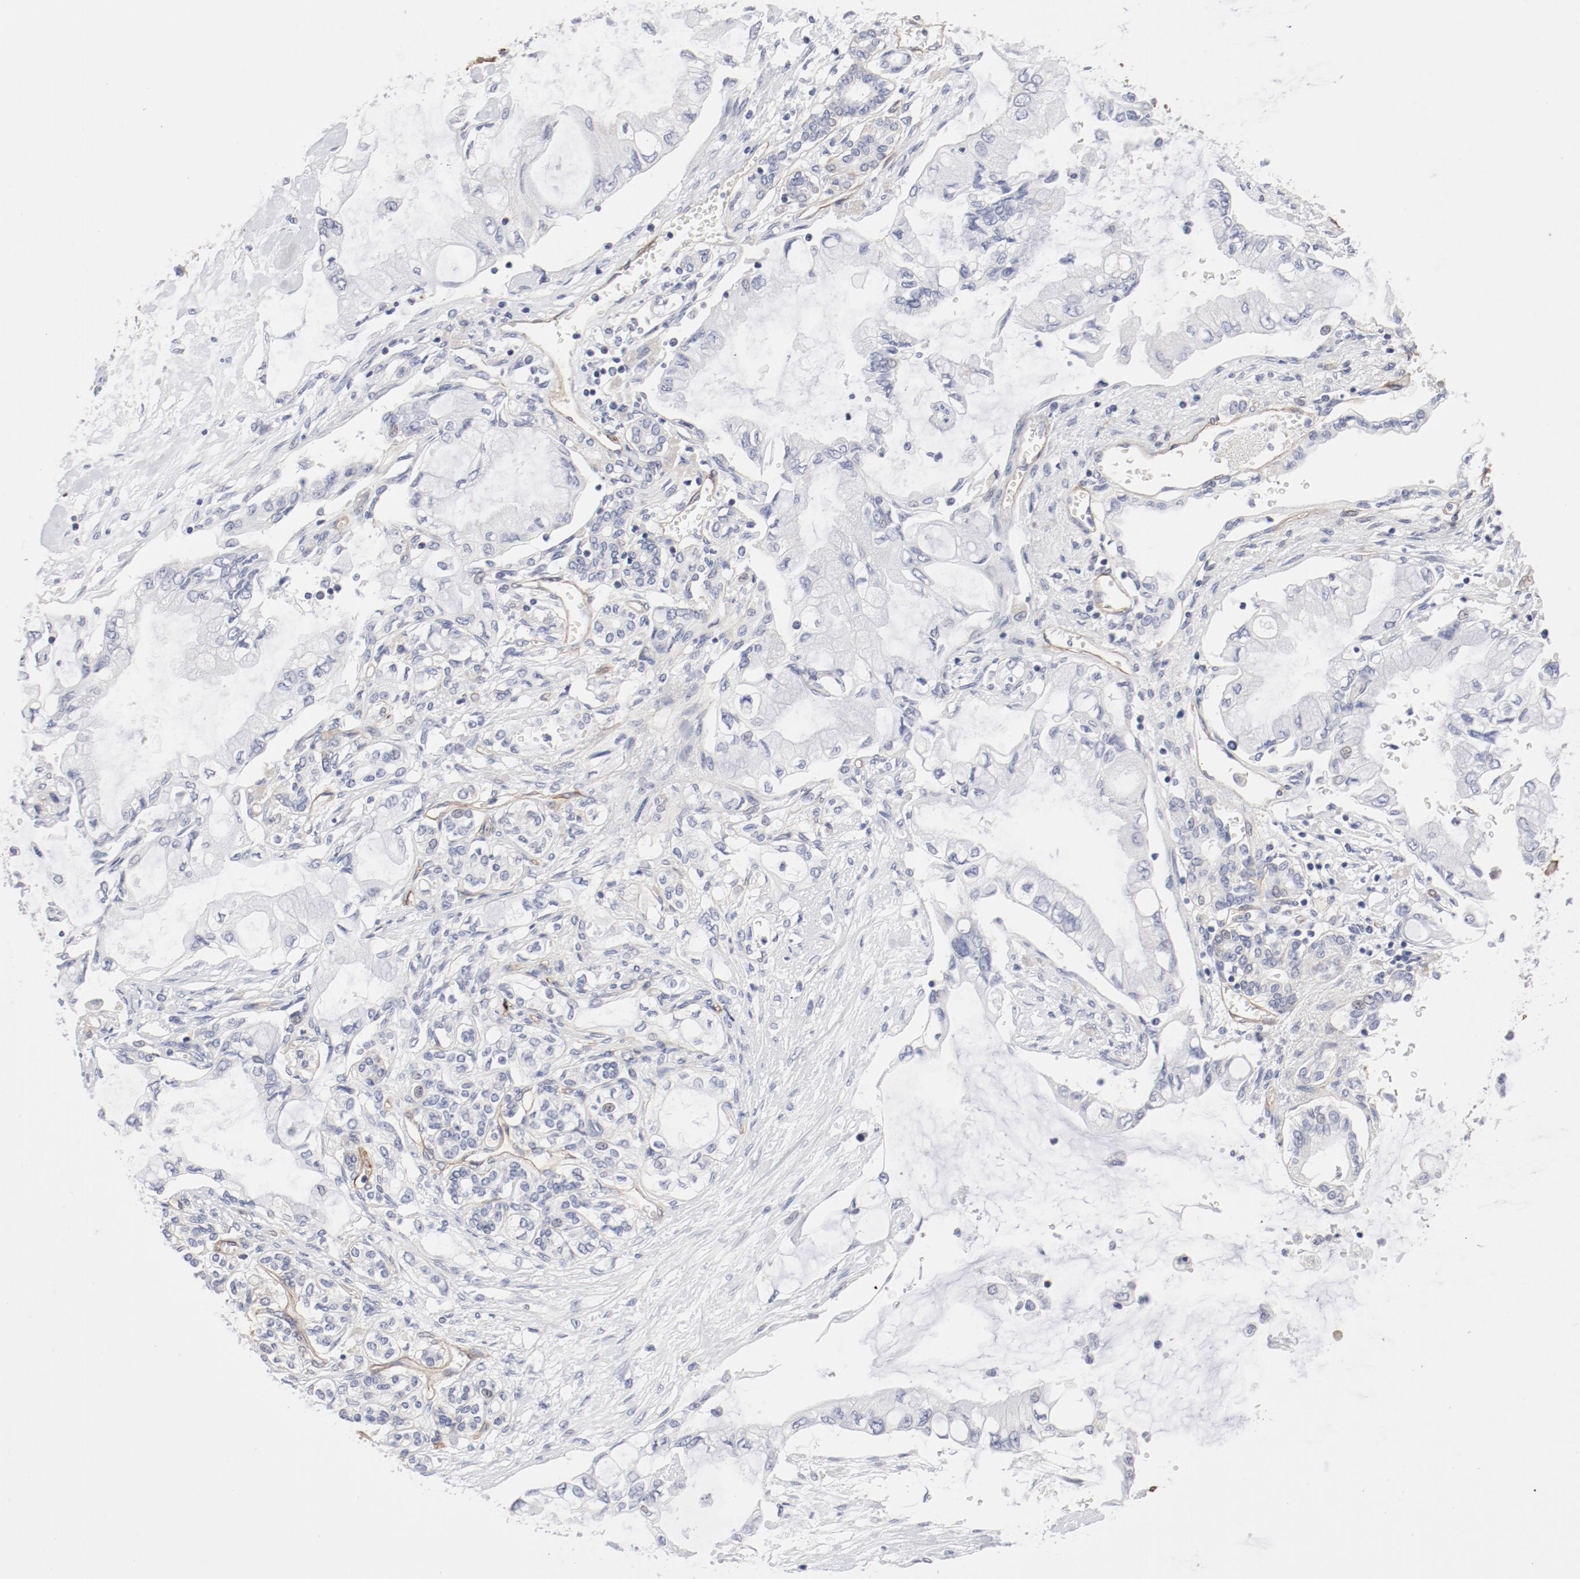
{"staining": {"intensity": "negative", "quantity": "none", "location": "none"}, "tissue": "pancreatic cancer", "cell_type": "Tumor cells", "image_type": "cancer", "snomed": [{"axis": "morphology", "description": "Adenocarcinoma, NOS"}, {"axis": "topography", "description": "Pancreas"}], "caption": "Human adenocarcinoma (pancreatic) stained for a protein using IHC reveals no expression in tumor cells.", "gene": "MAGED4", "patient": {"sex": "female", "age": 70}}